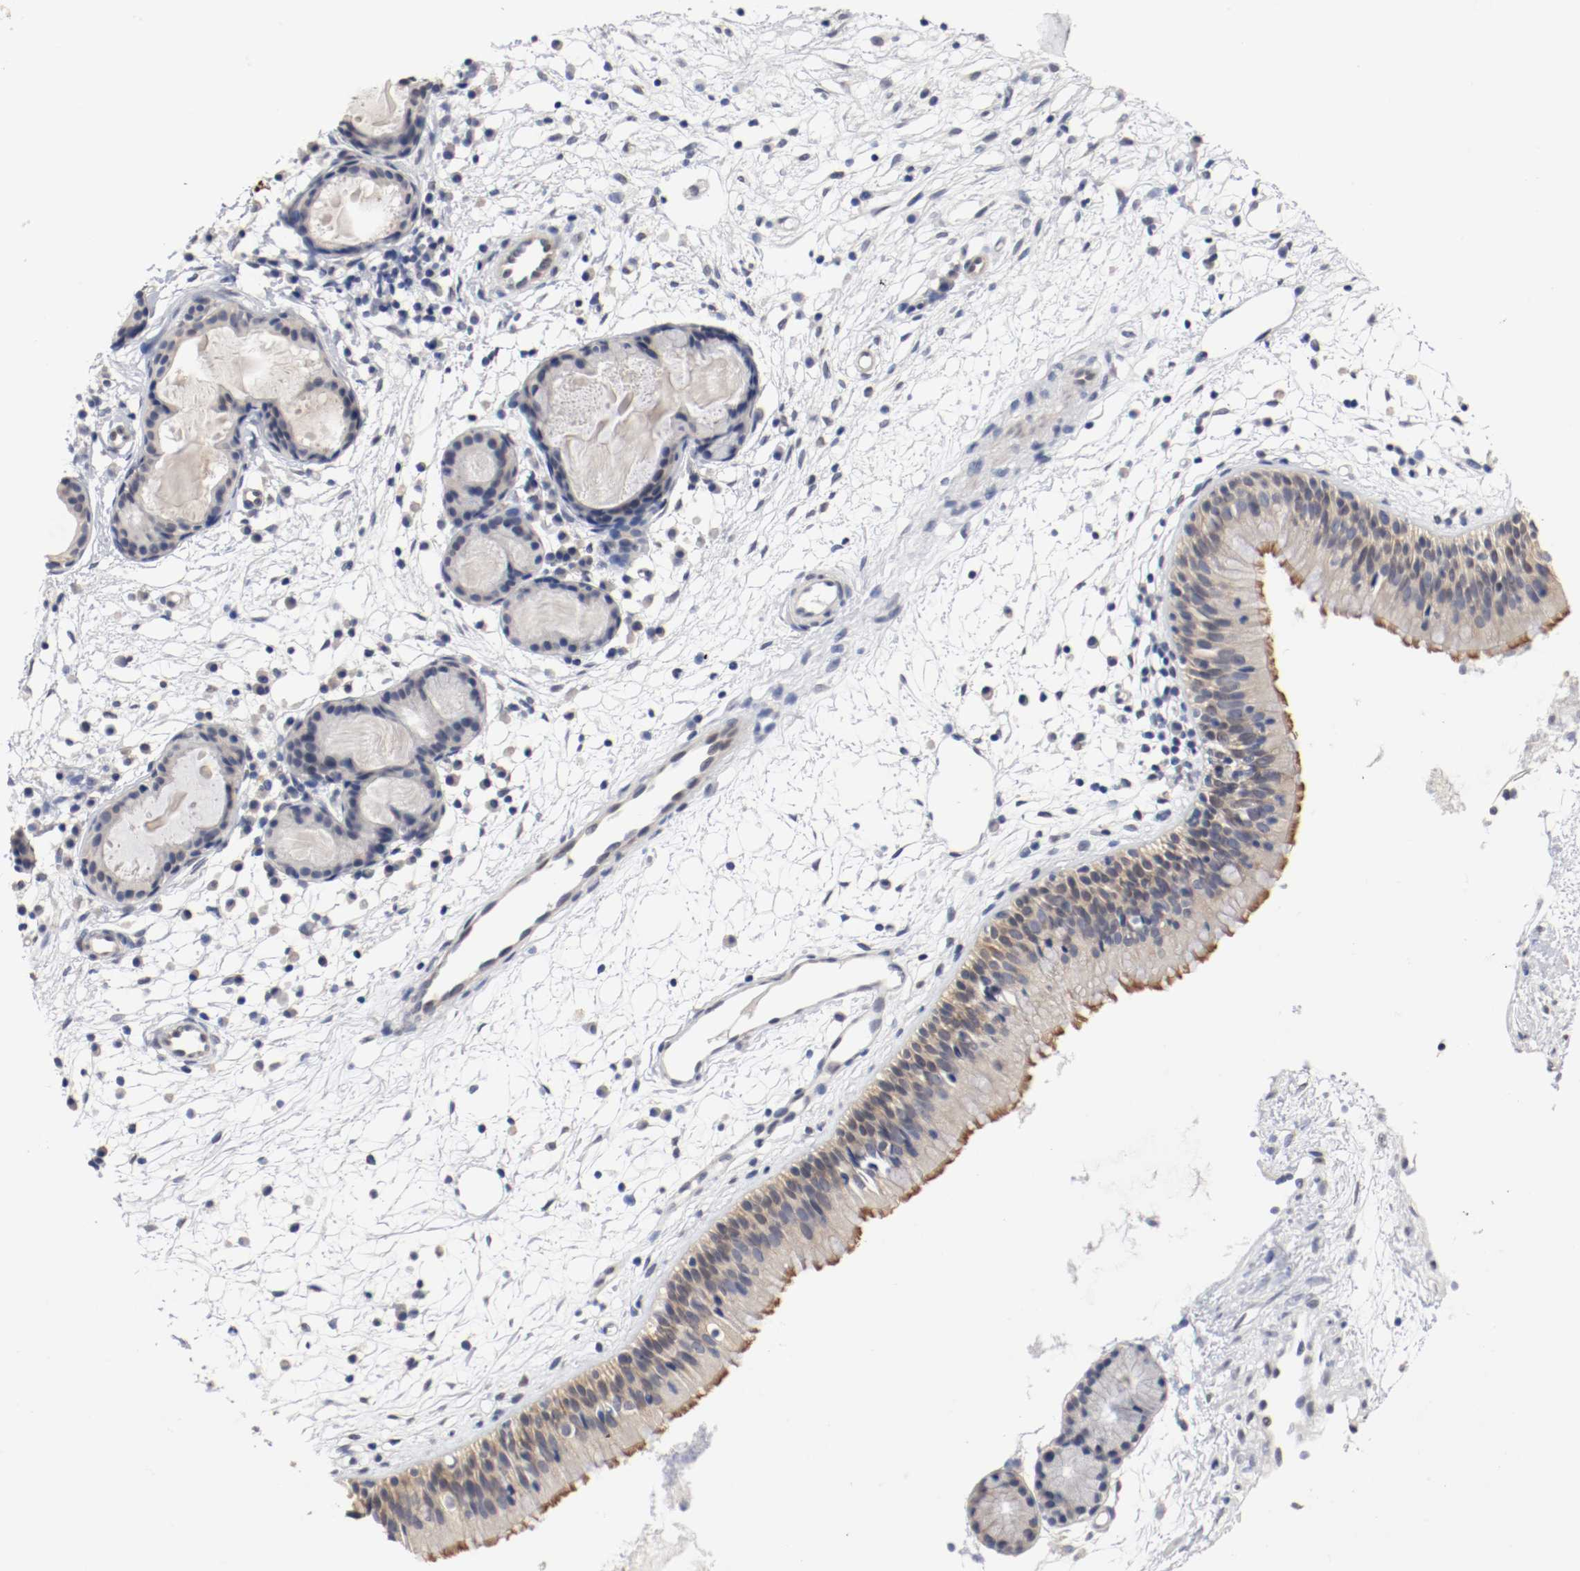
{"staining": {"intensity": "moderate", "quantity": ">75%", "location": "cytoplasmic/membranous,nuclear"}, "tissue": "nasopharynx", "cell_type": "Respiratory epithelial cells", "image_type": "normal", "snomed": [{"axis": "morphology", "description": "Normal tissue, NOS"}, {"axis": "topography", "description": "Nasopharynx"}], "caption": "Human nasopharynx stained with a brown dye shows moderate cytoplasmic/membranous,nuclear positive staining in approximately >75% of respiratory epithelial cells.", "gene": "FOSL2", "patient": {"sex": "male", "age": 21}}